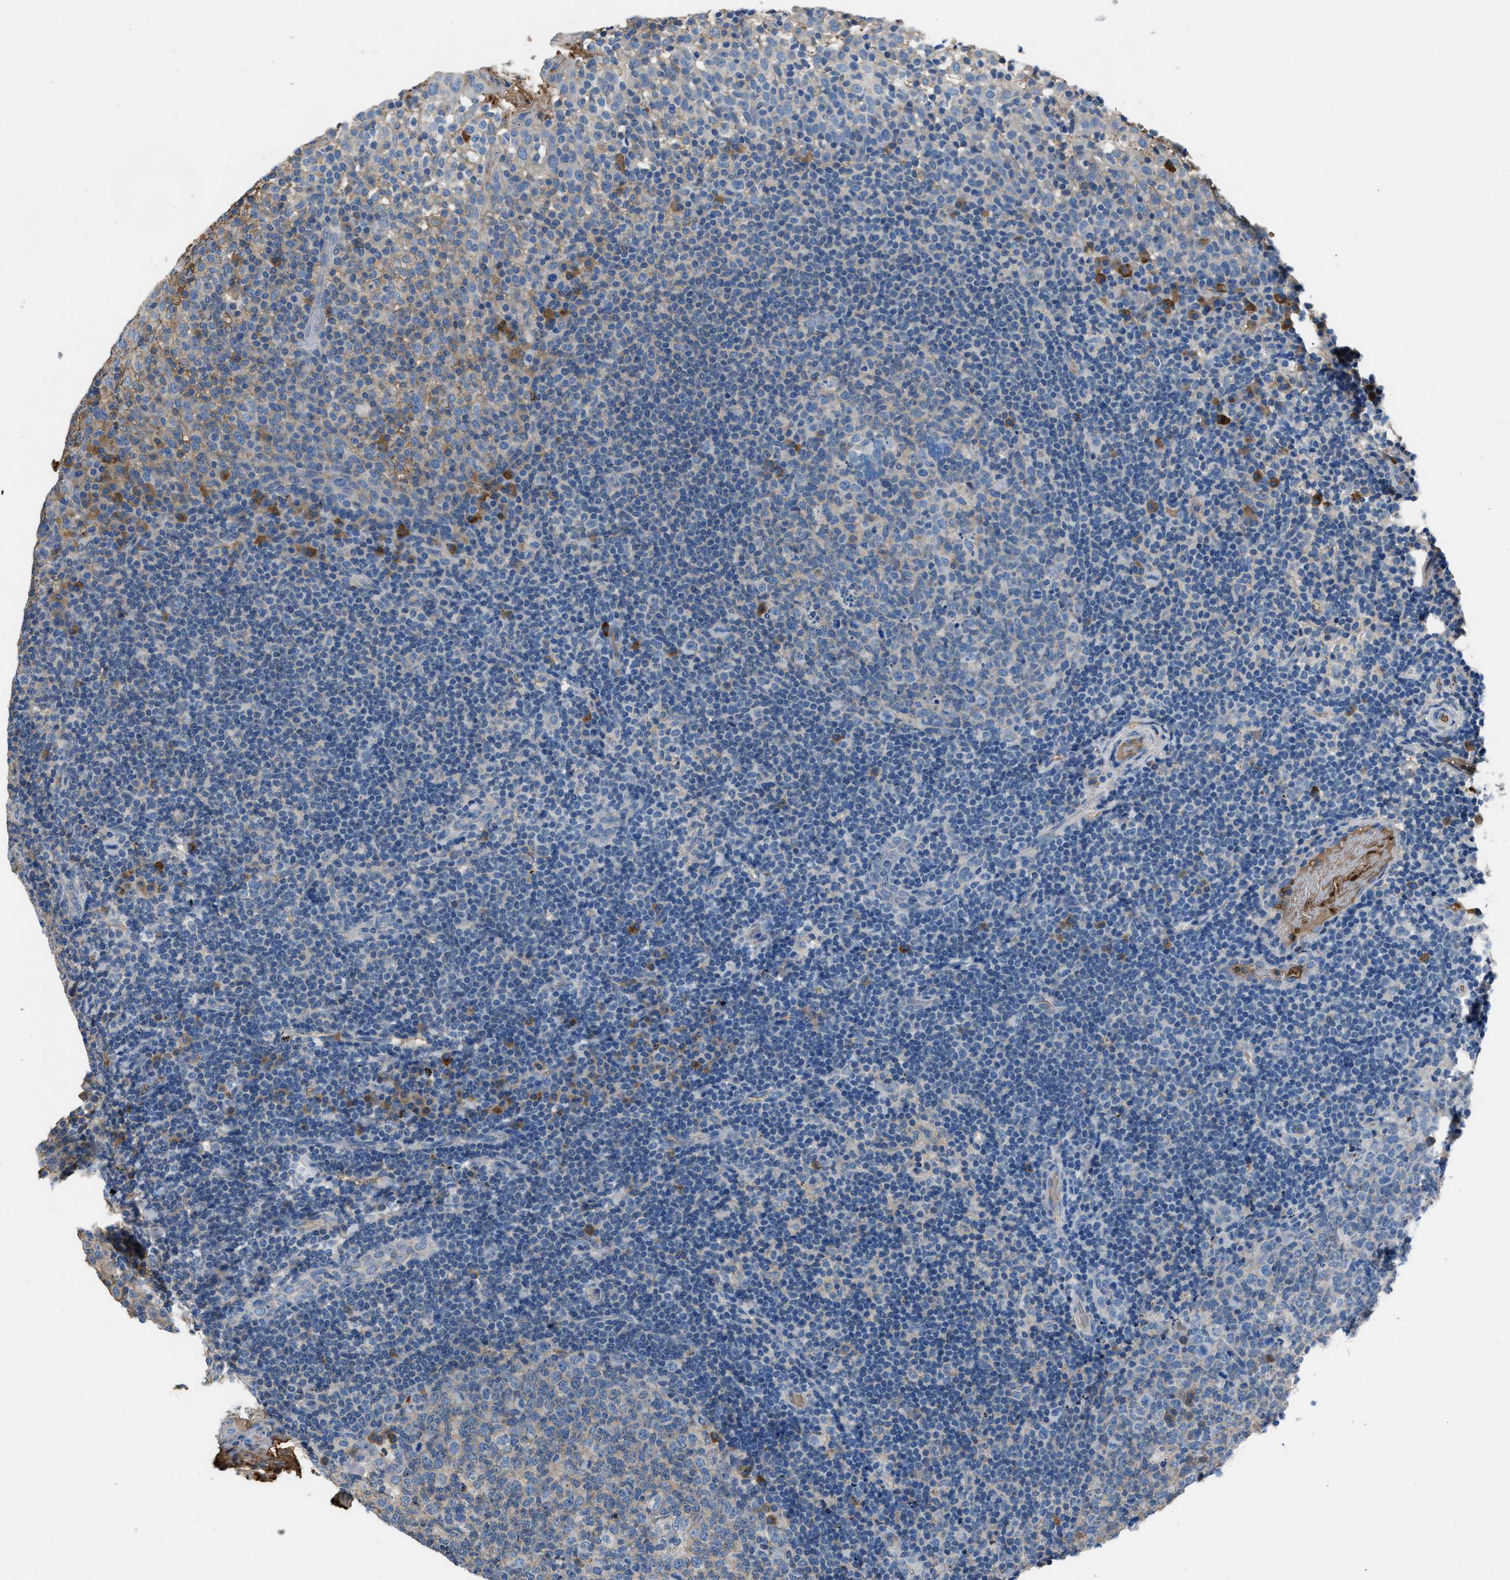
{"staining": {"intensity": "moderate", "quantity": "<25%", "location": "cytoplasmic/membranous"}, "tissue": "tonsil", "cell_type": "Germinal center cells", "image_type": "normal", "snomed": [{"axis": "morphology", "description": "Normal tissue, NOS"}, {"axis": "topography", "description": "Tonsil"}], "caption": "High-magnification brightfield microscopy of benign tonsil stained with DAB (brown) and counterstained with hematoxylin (blue). germinal center cells exhibit moderate cytoplasmic/membranous expression is seen in approximately<25% of cells.", "gene": "STC1", "patient": {"sex": "female", "age": 19}}